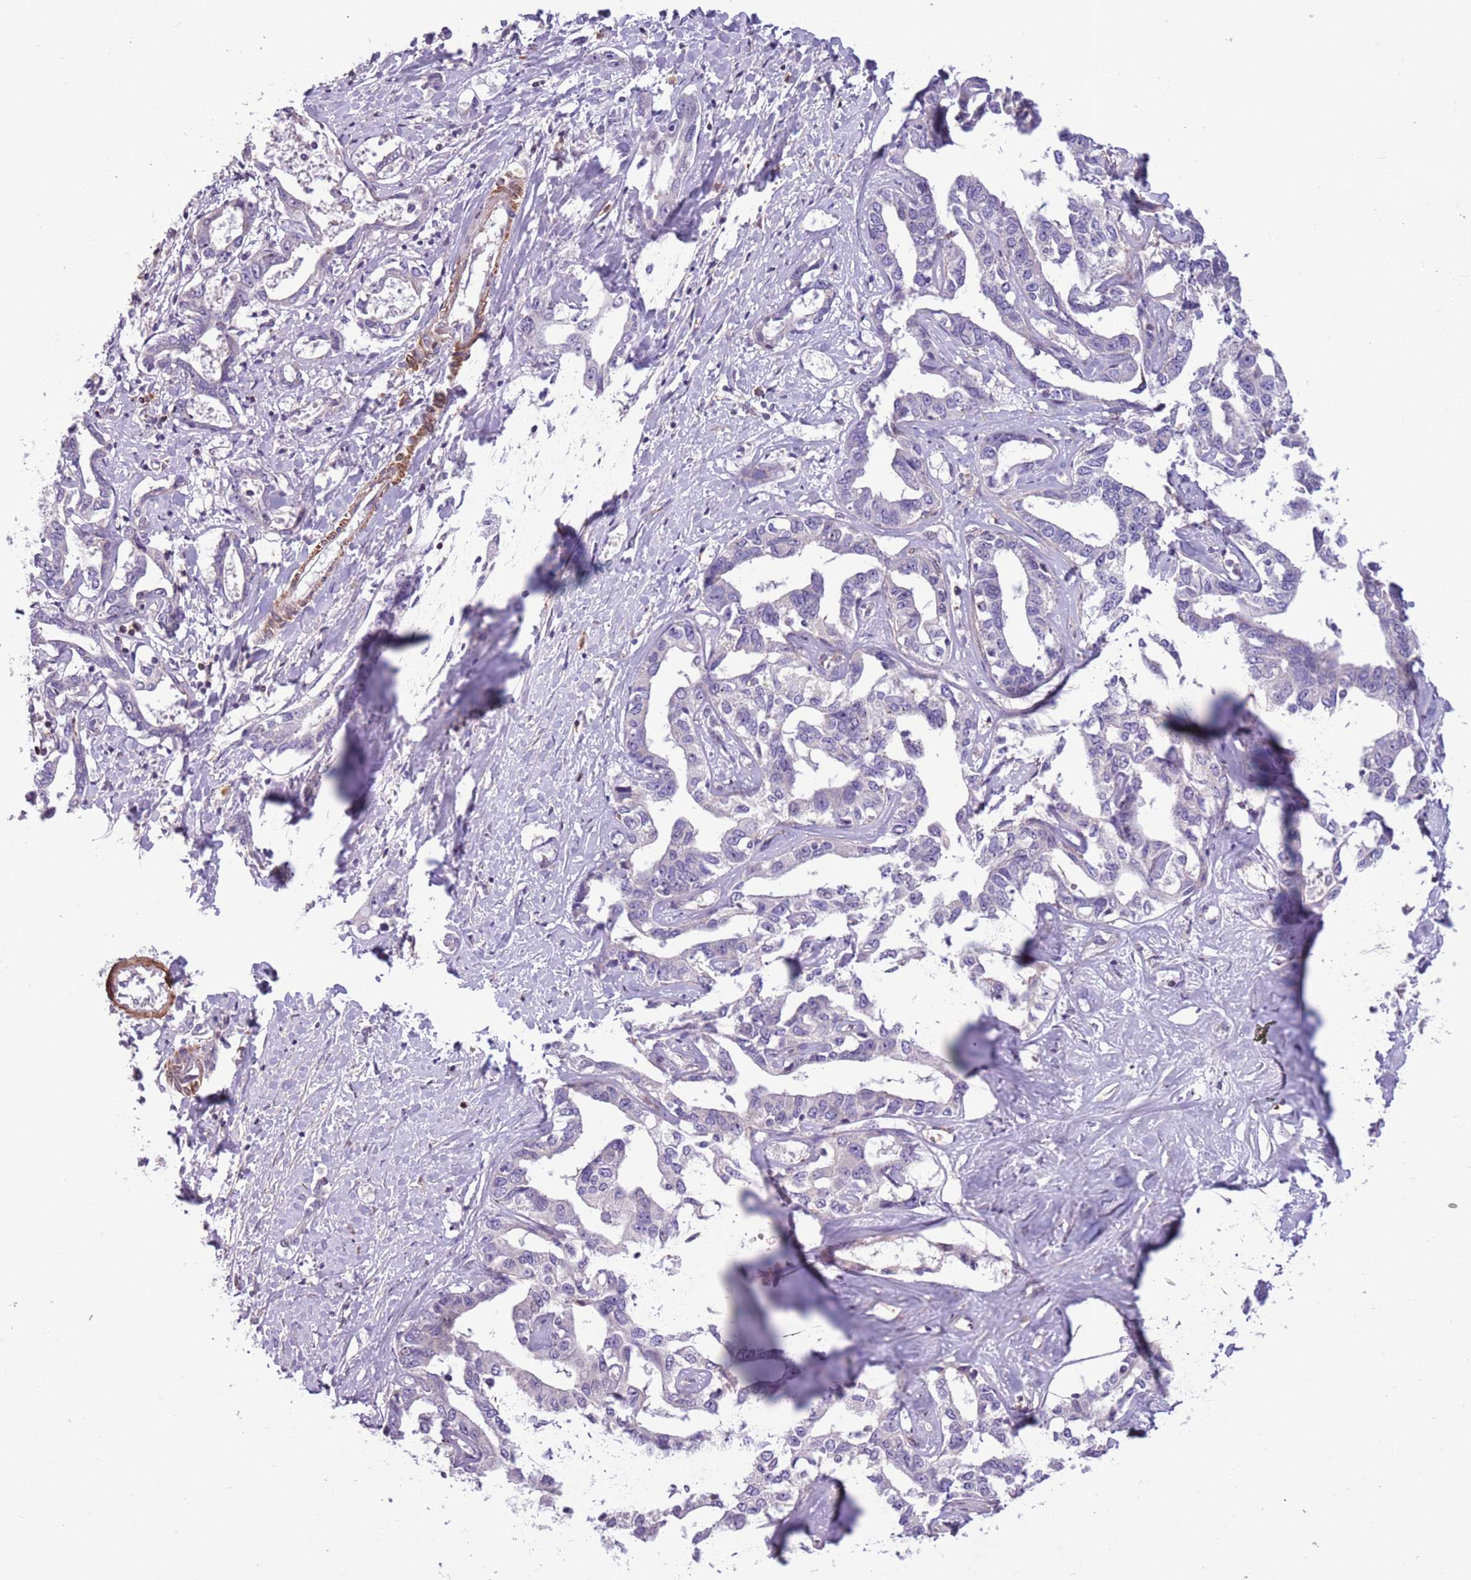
{"staining": {"intensity": "negative", "quantity": "none", "location": "none"}, "tissue": "liver cancer", "cell_type": "Tumor cells", "image_type": "cancer", "snomed": [{"axis": "morphology", "description": "Cholangiocarcinoma"}, {"axis": "topography", "description": "Liver"}], "caption": "Tumor cells show no significant protein positivity in liver cancer.", "gene": "JAML", "patient": {"sex": "male", "age": 59}}